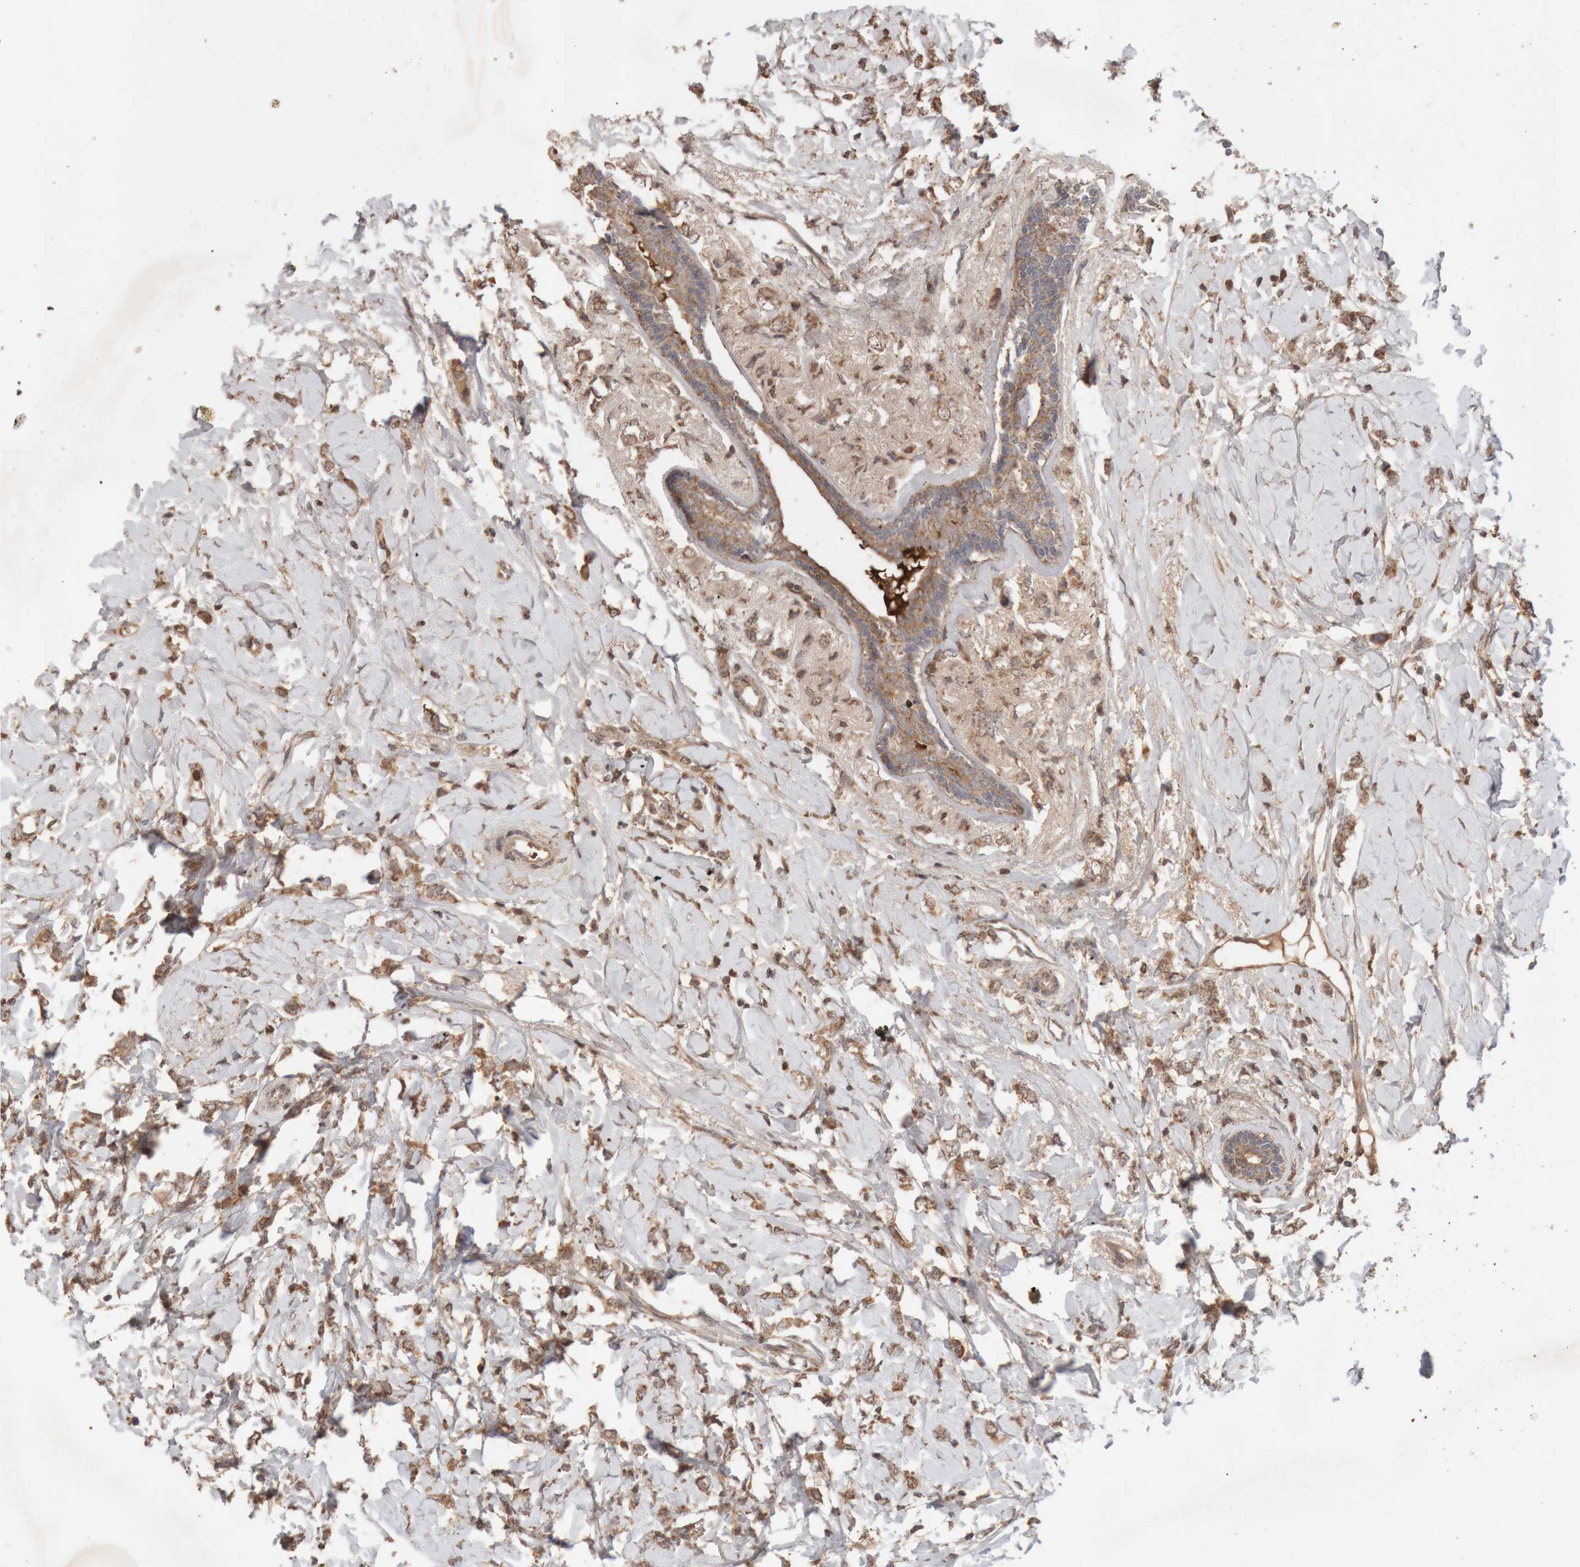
{"staining": {"intensity": "moderate", "quantity": ">75%", "location": "cytoplasmic/membranous"}, "tissue": "breast cancer", "cell_type": "Tumor cells", "image_type": "cancer", "snomed": [{"axis": "morphology", "description": "Normal tissue, NOS"}, {"axis": "morphology", "description": "Lobular carcinoma"}, {"axis": "topography", "description": "Breast"}], "caption": "A high-resolution histopathology image shows immunohistochemistry staining of breast lobular carcinoma, which reveals moderate cytoplasmic/membranous staining in about >75% of tumor cells.", "gene": "KIF21B", "patient": {"sex": "female", "age": 47}}